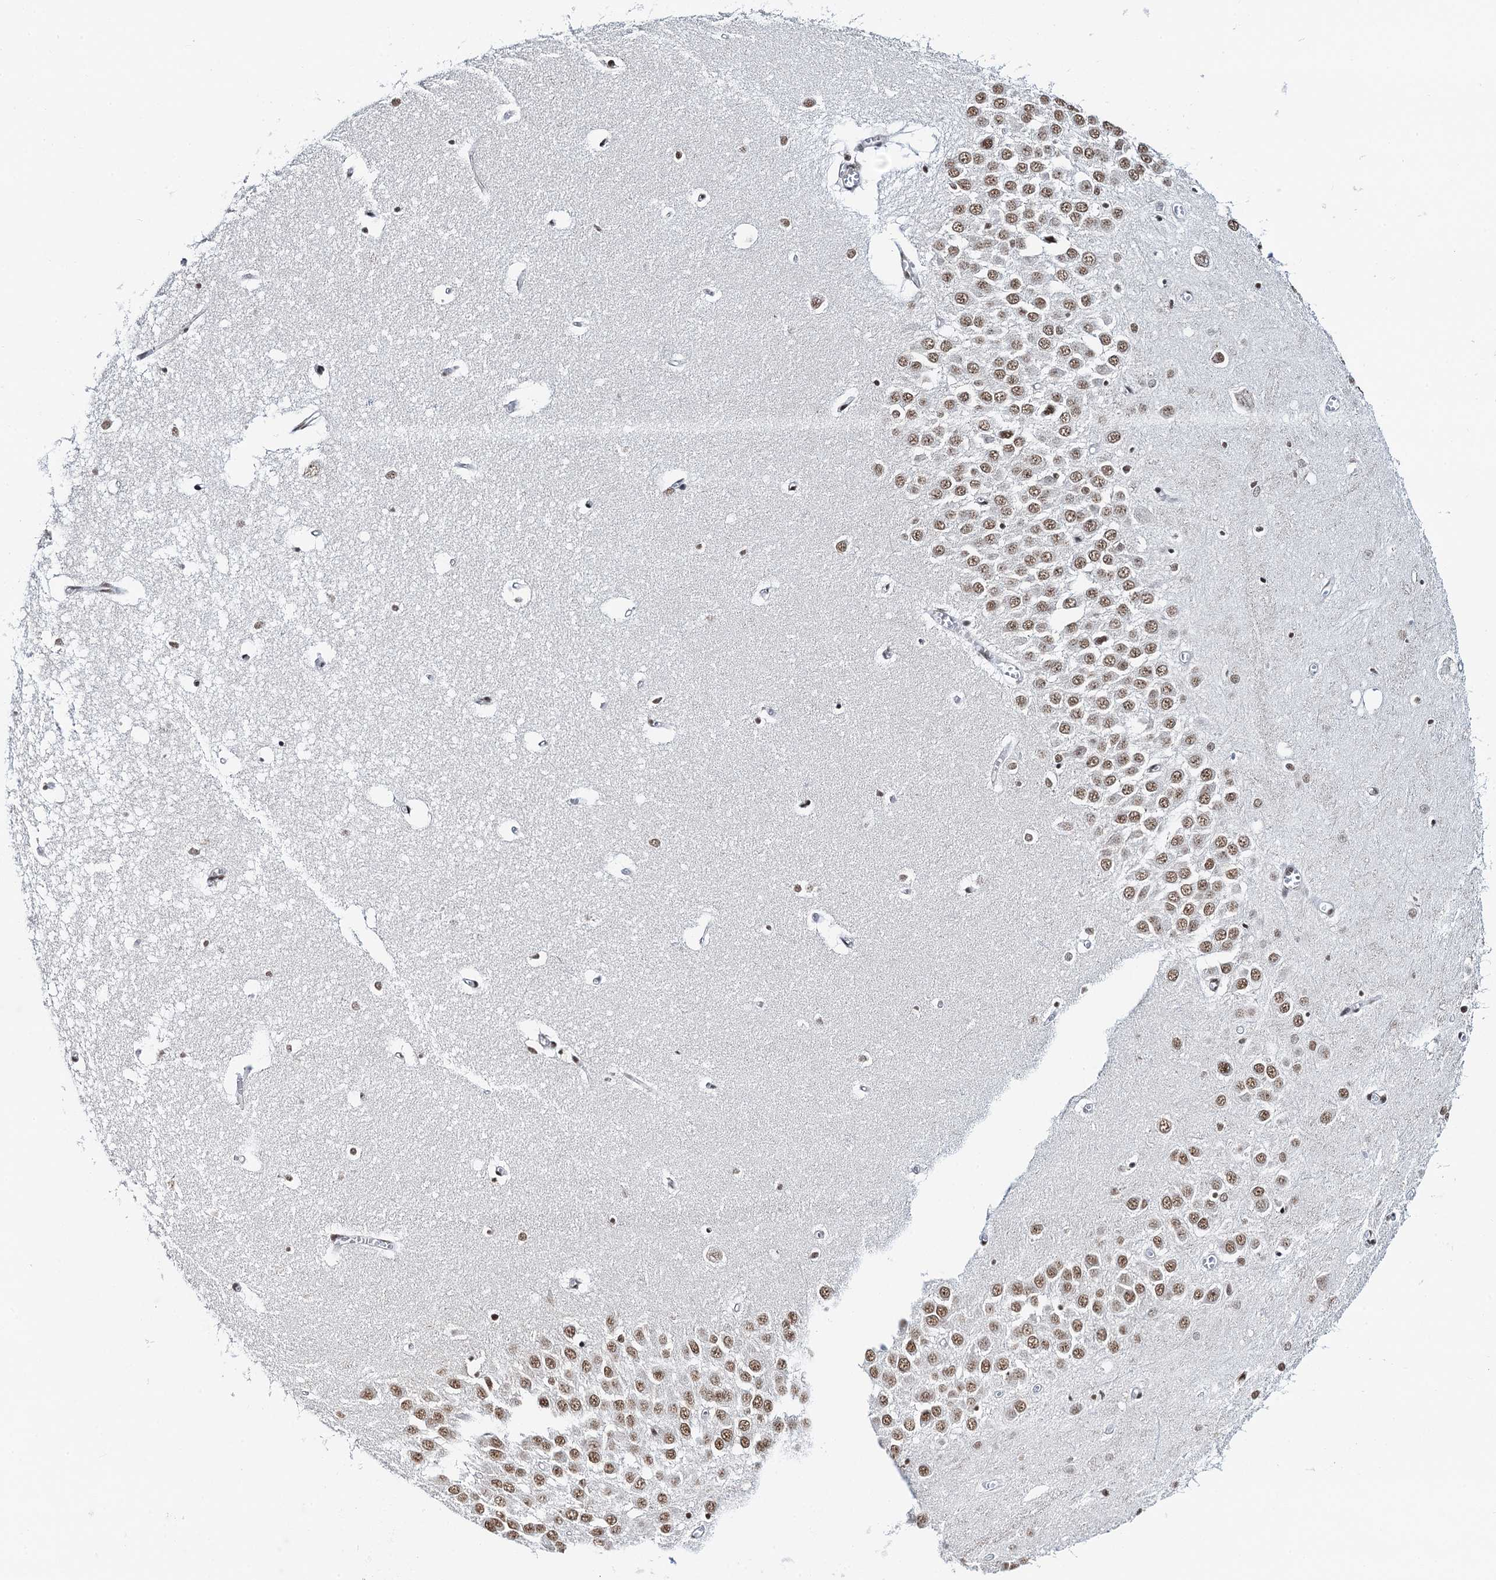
{"staining": {"intensity": "weak", "quantity": "25%-75%", "location": "nuclear"}, "tissue": "hippocampus", "cell_type": "Glial cells", "image_type": "normal", "snomed": [{"axis": "morphology", "description": "Normal tissue, NOS"}, {"axis": "topography", "description": "Hippocampus"}], "caption": "Glial cells reveal low levels of weak nuclear staining in about 25%-75% of cells in benign human hippocampus.", "gene": "ZNF609", "patient": {"sex": "male", "age": 70}}